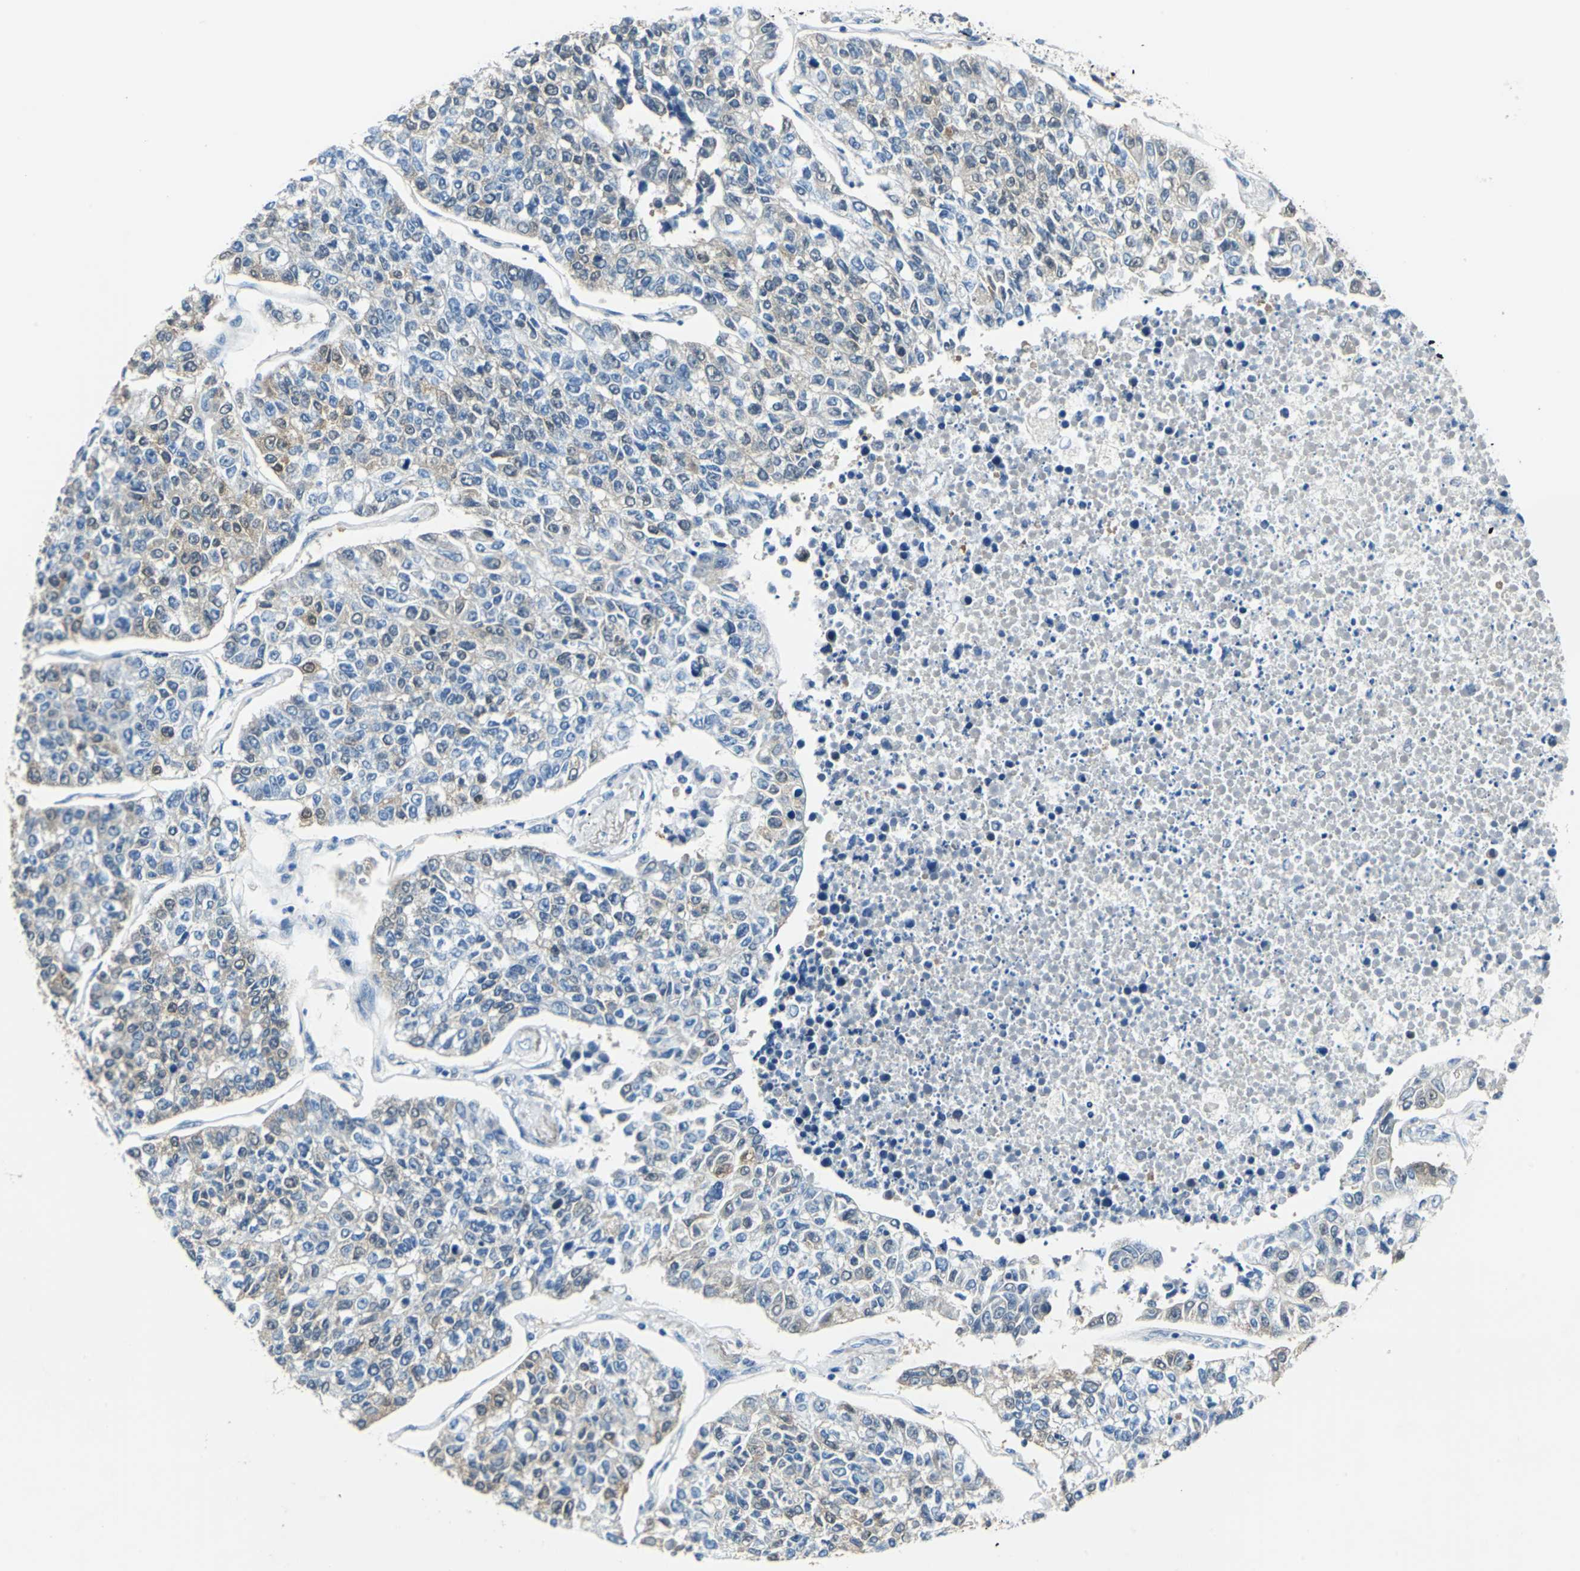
{"staining": {"intensity": "moderate", "quantity": ">75%", "location": "cytoplasmic/membranous"}, "tissue": "lung cancer", "cell_type": "Tumor cells", "image_type": "cancer", "snomed": [{"axis": "morphology", "description": "Adenocarcinoma, NOS"}, {"axis": "topography", "description": "Lung"}], "caption": "Immunohistochemical staining of human lung cancer (adenocarcinoma) exhibits medium levels of moderate cytoplasmic/membranous protein expression in about >75% of tumor cells. (DAB (3,3'-diaminobenzidine) = brown stain, brightfield microscopy at high magnification).", "gene": "FKBP4", "patient": {"sex": "male", "age": 49}}